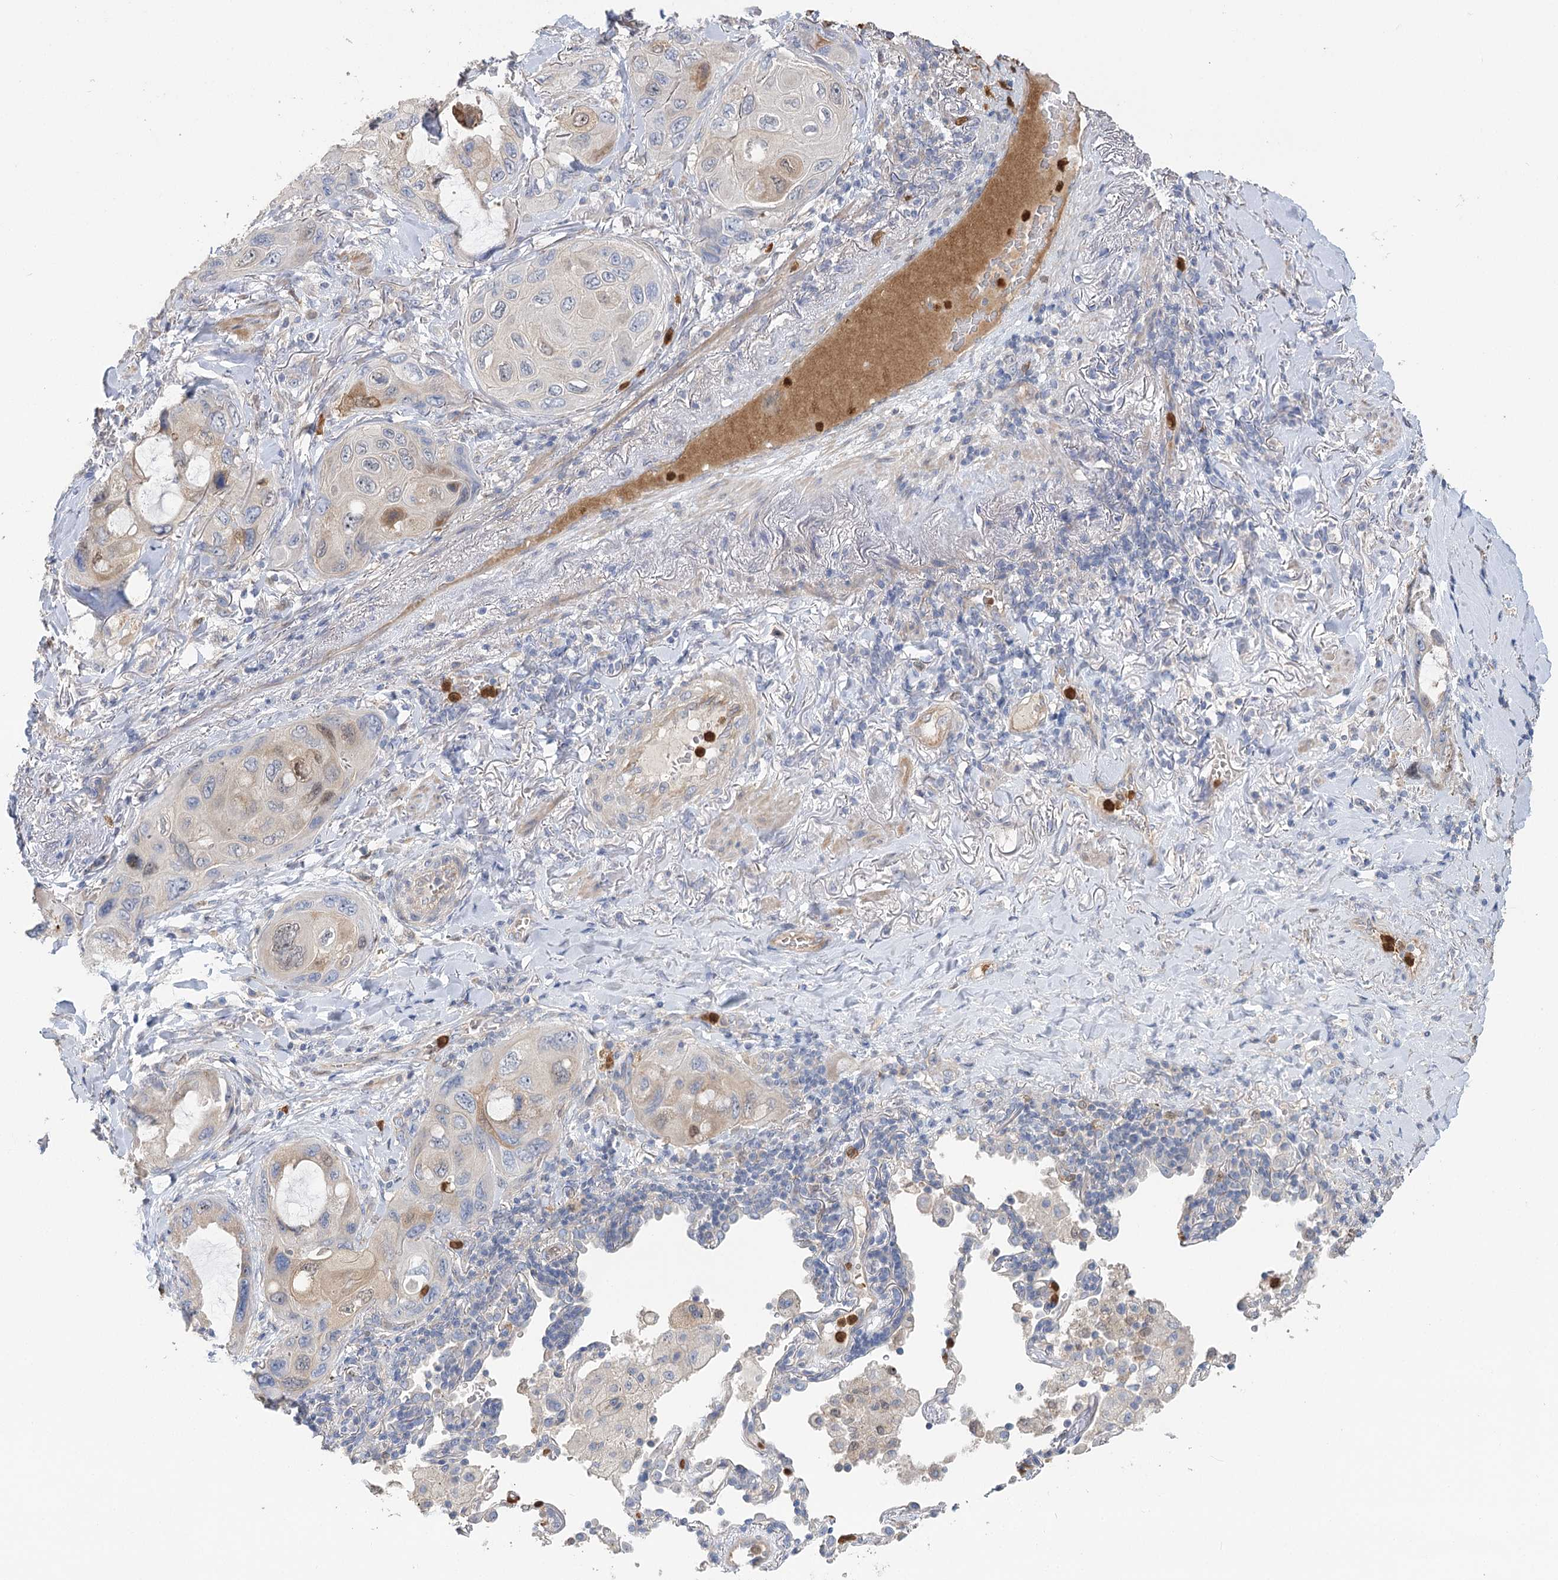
{"staining": {"intensity": "weak", "quantity": "<25%", "location": "cytoplasmic/membranous"}, "tissue": "lung cancer", "cell_type": "Tumor cells", "image_type": "cancer", "snomed": [{"axis": "morphology", "description": "Squamous cell carcinoma, NOS"}, {"axis": "topography", "description": "Lung"}], "caption": "IHC of lung cancer exhibits no staining in tumor cells.", "gene": "EPB41L5", "patient": {"sex": "female", "age": 73}}